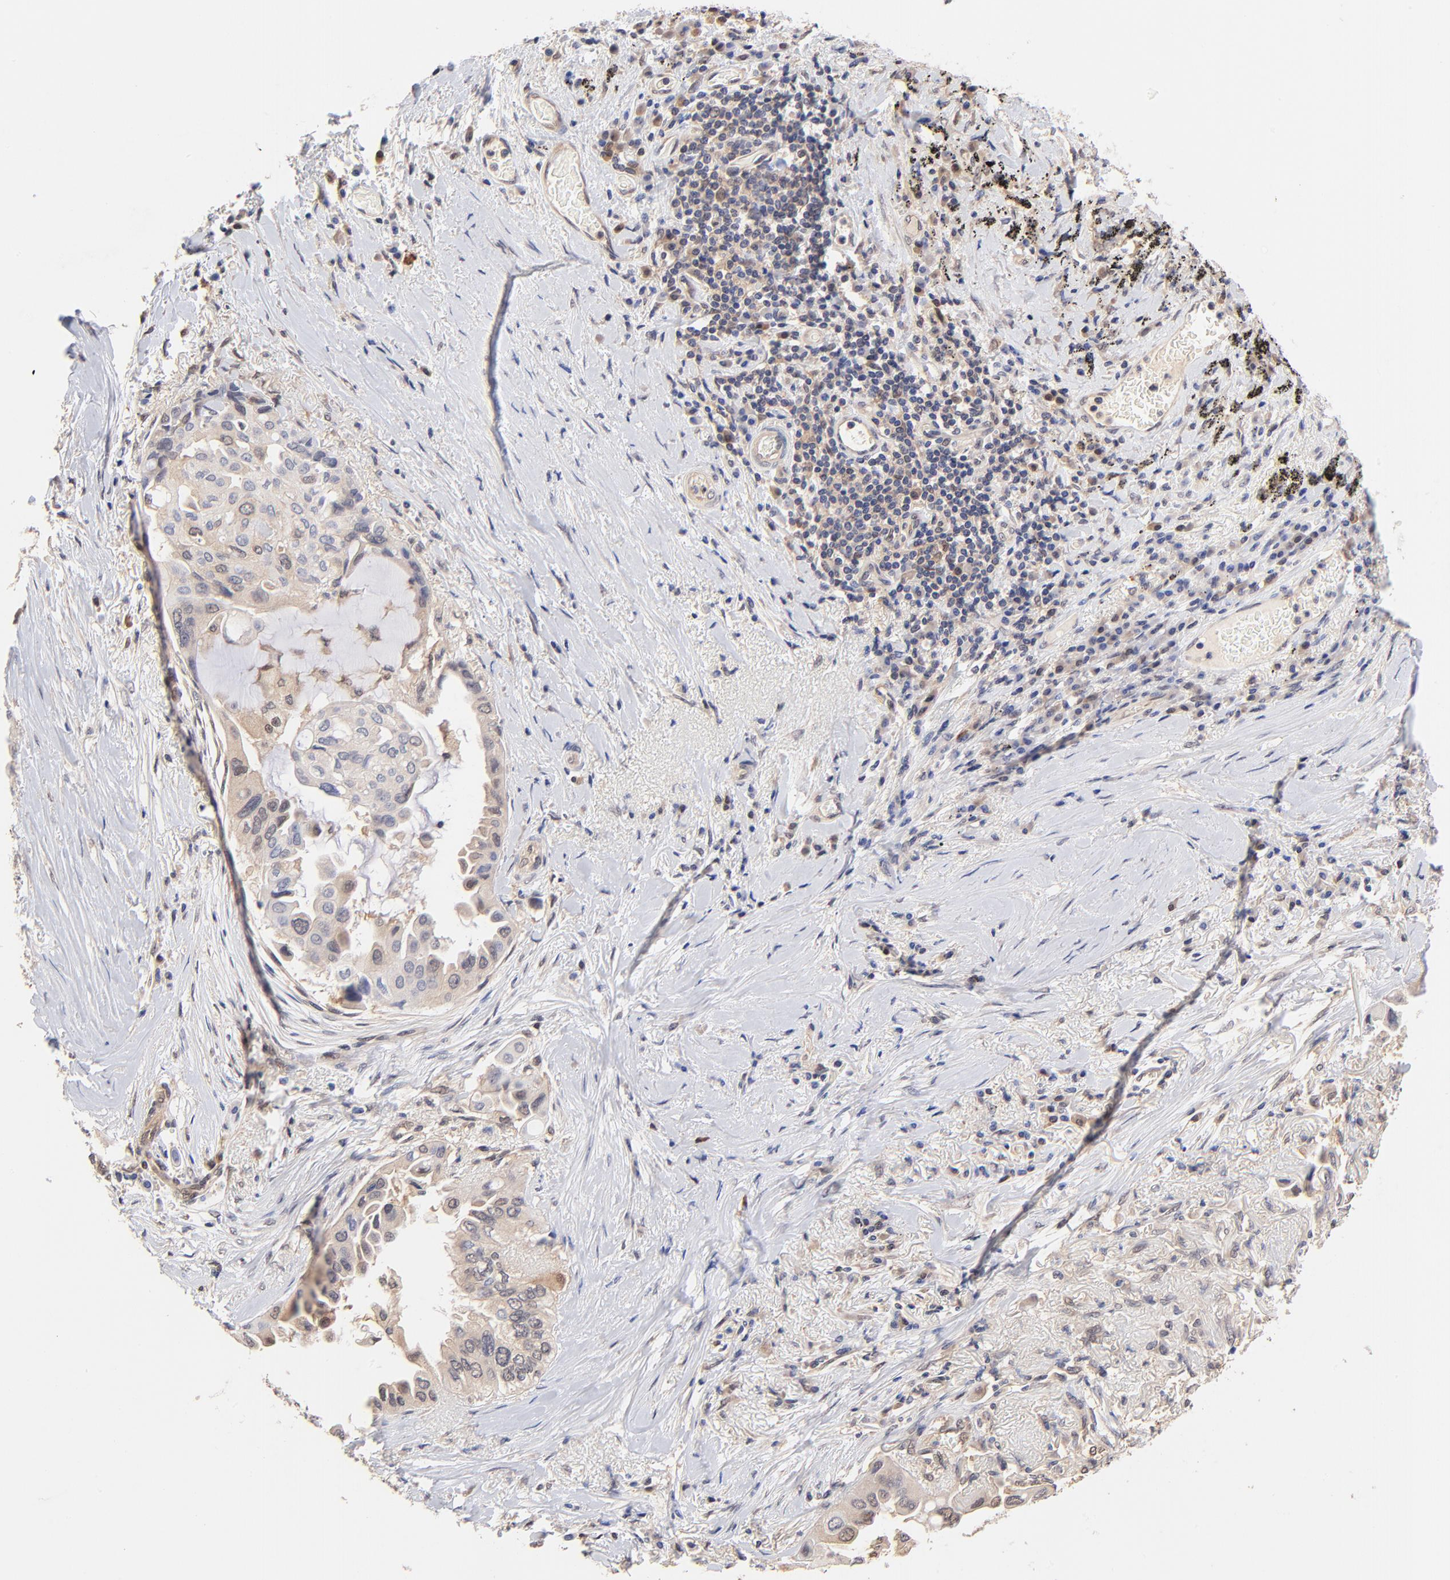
{"staining": {"intensity": "weak", "quantity": ">75%", "location": "cytoplasmic/membranous"}, "tissue": "lung cancer", "cell_type": "Tumor cells", "image_type": "cancer", "snomed": [{"axis": "morphology", "description": "Adenocarcinoma, NOS"}, {"axis": "topography", "description": "Lung"}], "caption": "Tumor cells reveal low levels of weak cytoplasmic/membranous staining in approximately >75% of cells in human lung cancer.", "gene": "TXNL1", "patient": {"sex": "female", "age": 76}}